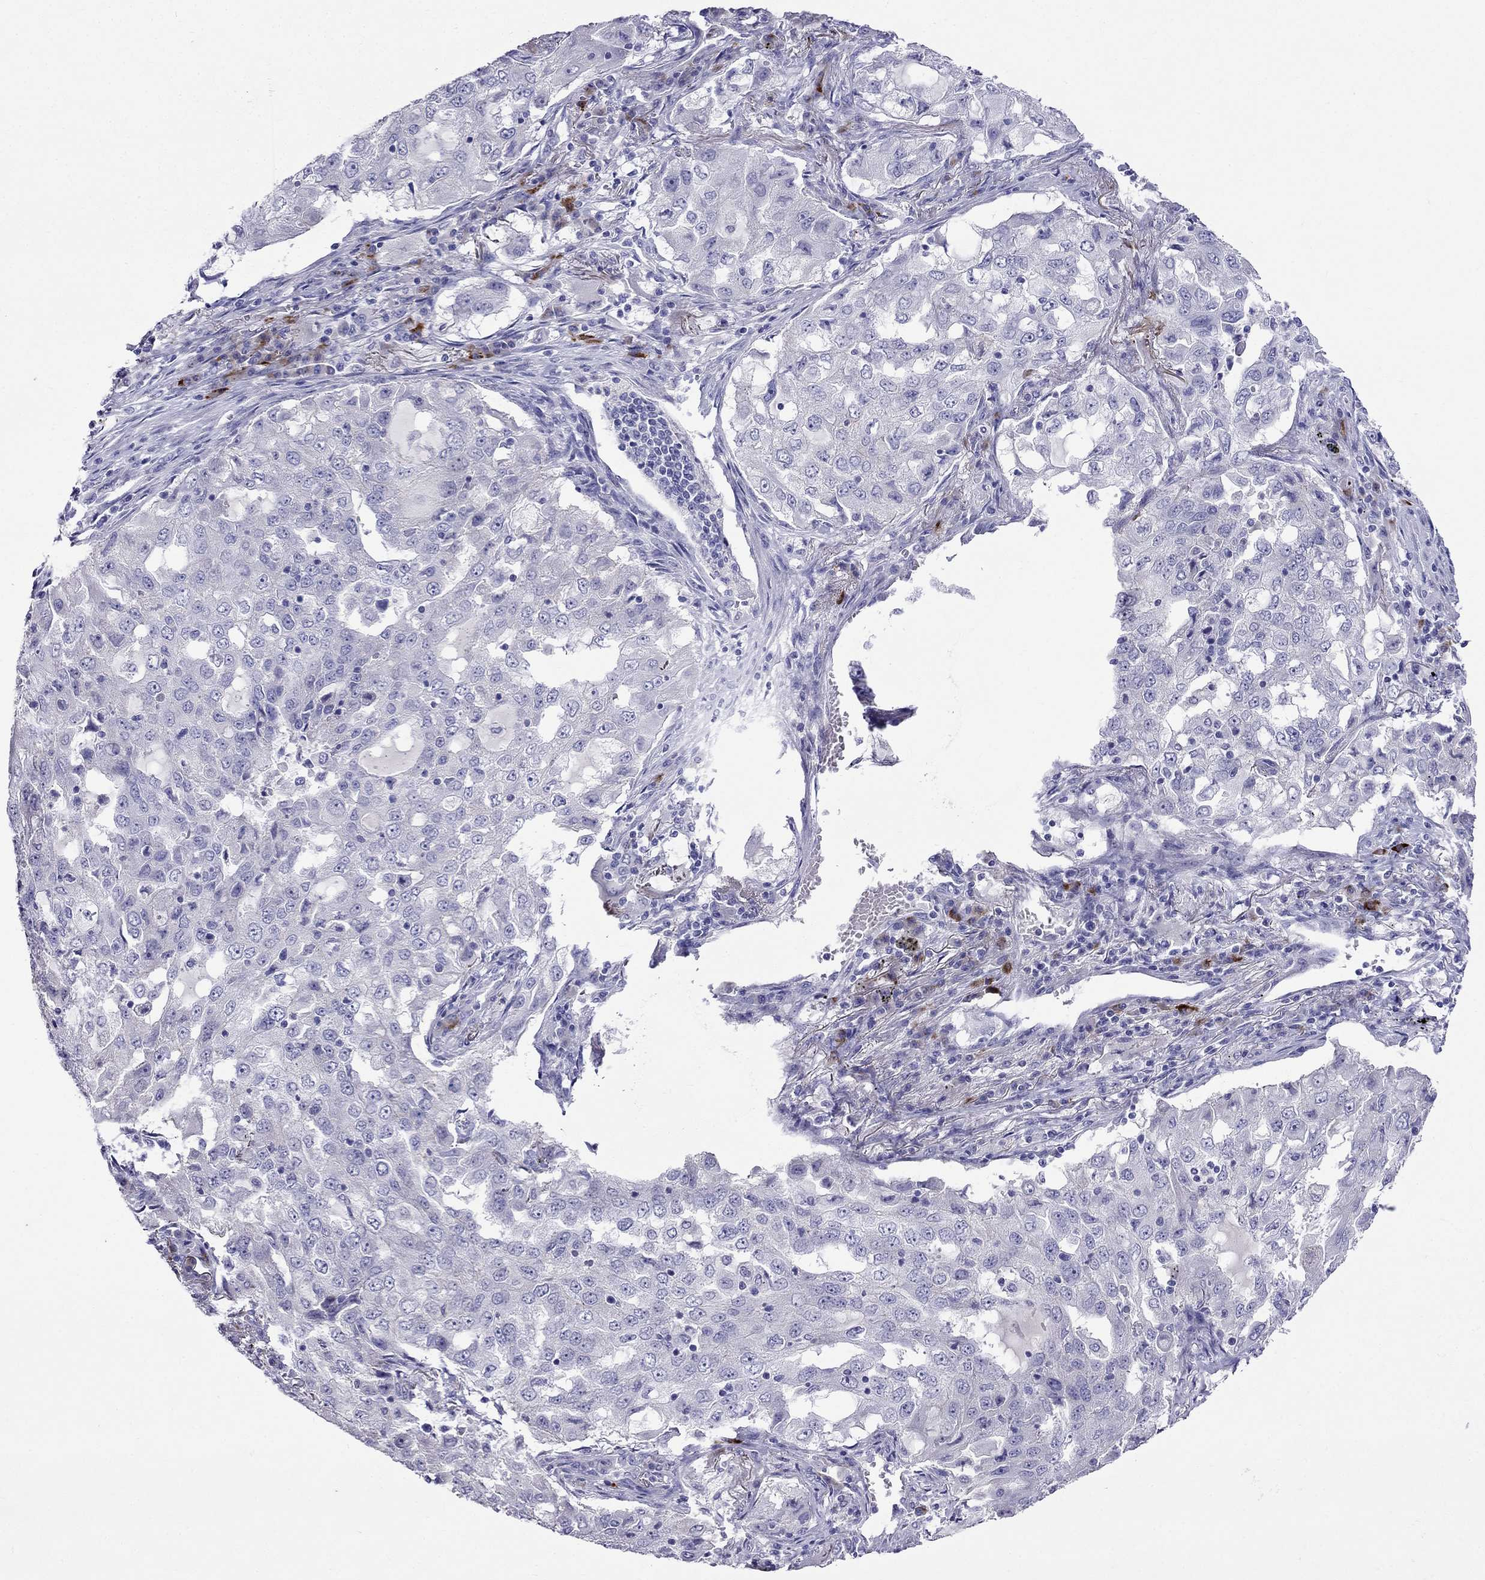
{"staining": {"intensity": "negative", "quantity": "none", "location": "none"}, "tissue": "lung cancer", "cell_type": "Tumor cells", "image_type": "cancer", "snomed": [{"axis": "morphology", "description": "Adenocarcinoma, NOS"}, {"axis": "topography", "description": "Lung"}], "caption": "Immunohistochemical staining of human lung cancer shows no significant expression in tumor cells.", "gene": "PATE1", "patient": {"sex": "female", "age": 61}}